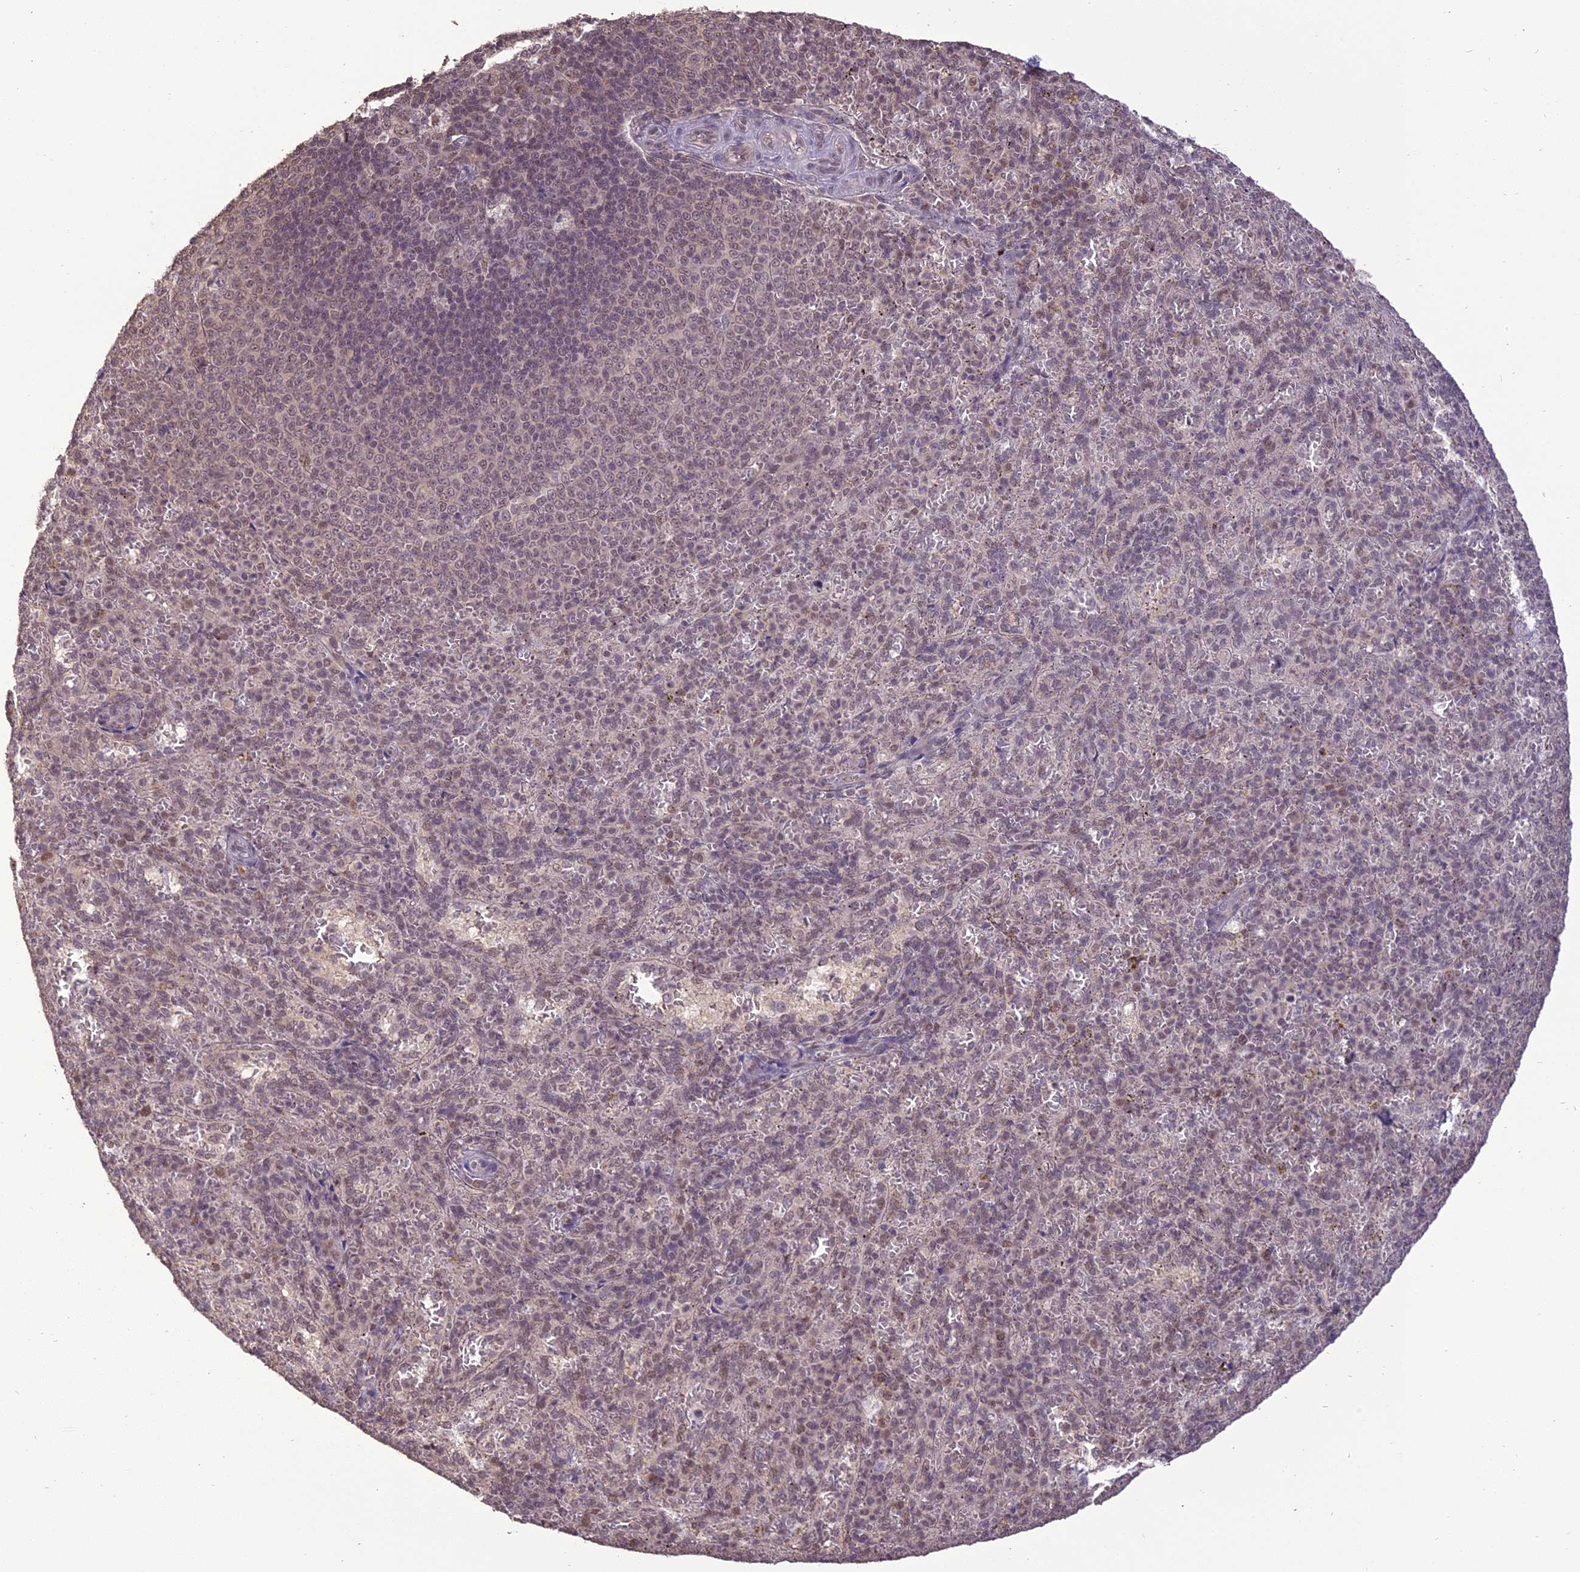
{"staining": {"intensity": "weak", "quantity": "25%-75%", "location": "nuclear"}, "tissue": "spleen", "cell_type": "Cells in red pulp", "image_type": "normal", "snomed": [{"axis": "morphology", "description": "Normal tissue, NOS"}, {"axis": "topography", "description": "Spleen"}], "caption": "Immunohistochemical staining of benign spleen demonstrates 25%-75% levels of weak nuclear protein positivity in about 25%-75% of cells in red pulp. The protein of interest is stained brown, and the nuclei are stained in blue (DAB (3,3'-diaminobenzidine) IHC with brightfield microscopy, high magnification).", "gene": "TIGD7", "patient": {"sex": "female", "age": 21}}